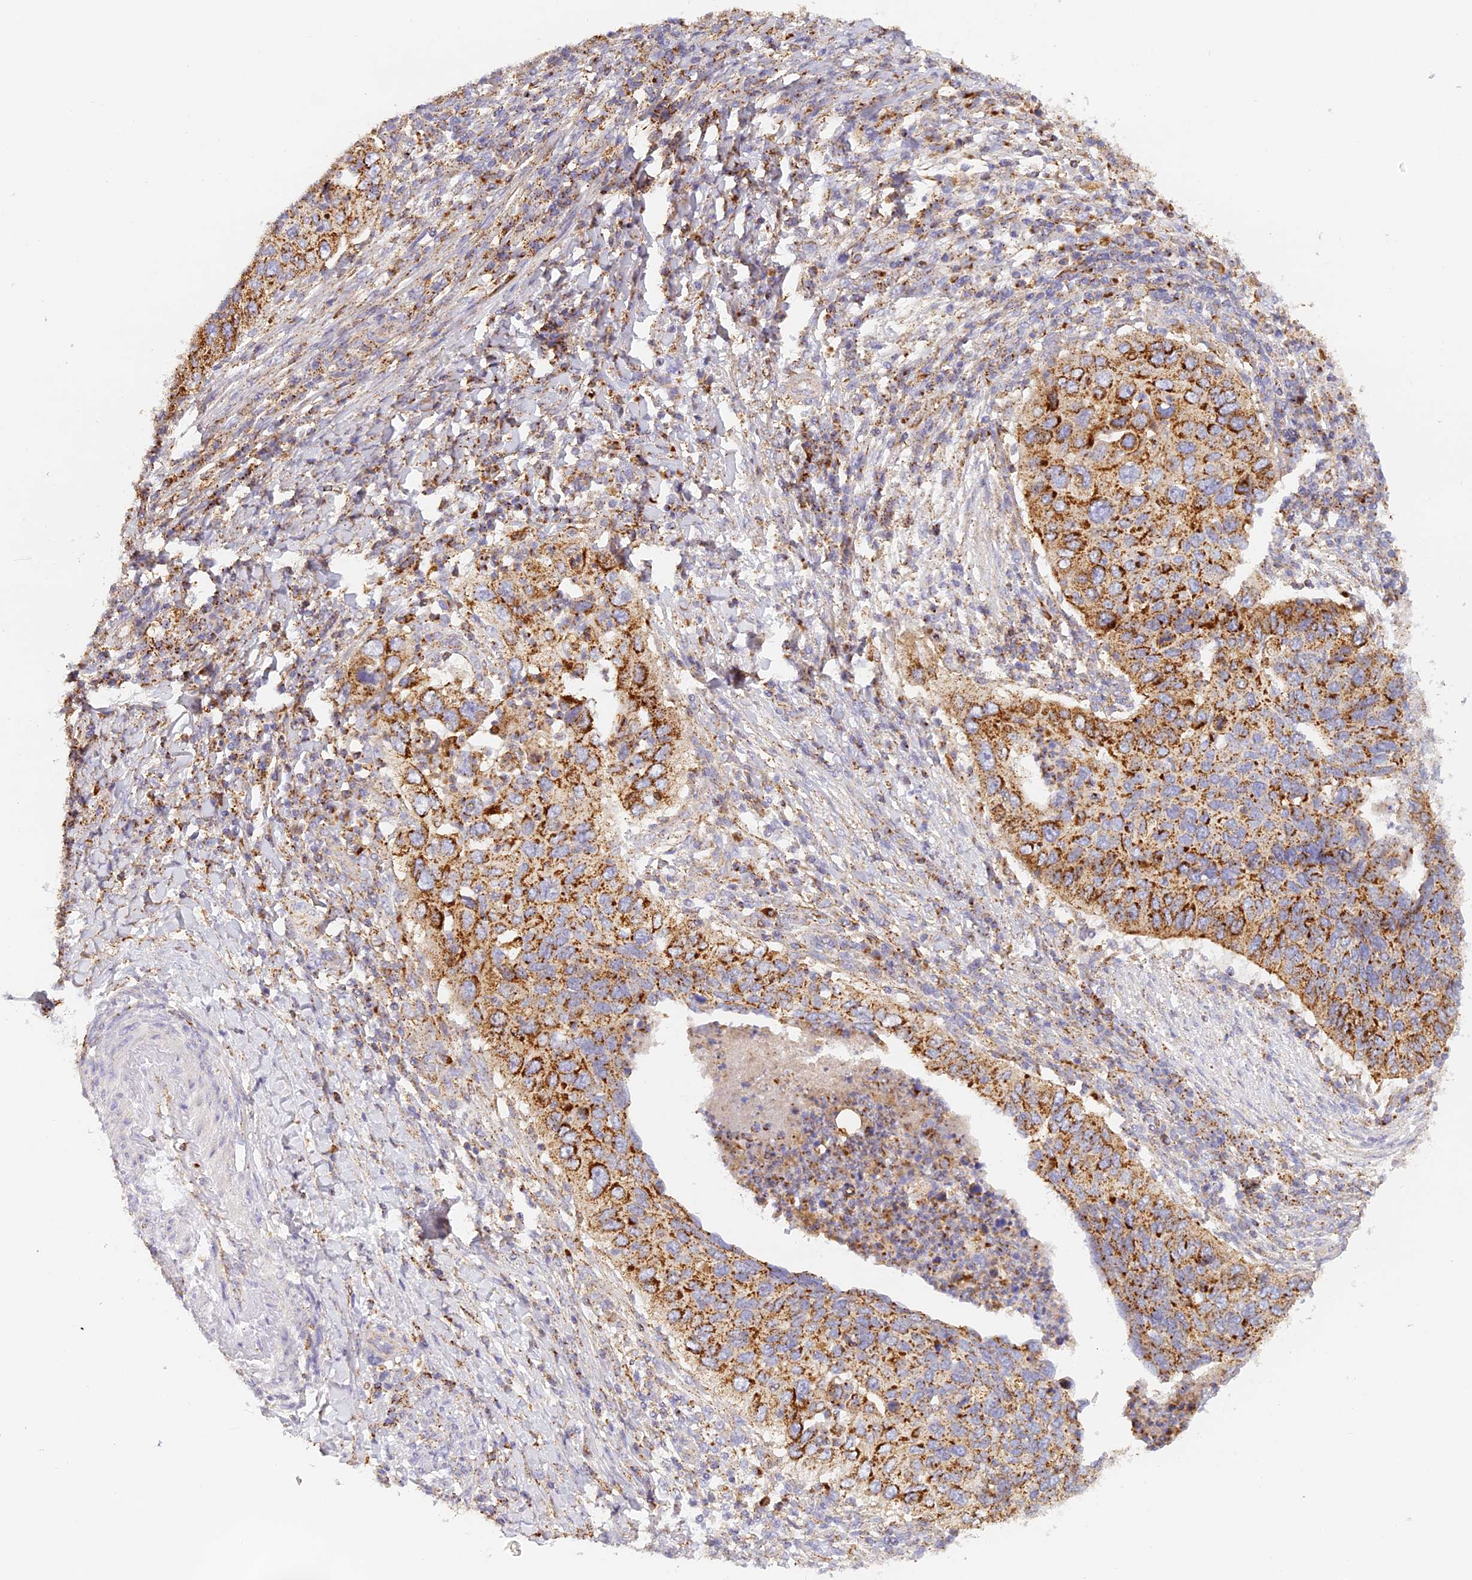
{"staining": {"intensity": "moderate", "quantity": ">75%", "location": "cytoplasmic/membranous"}, "tissue": "cervical cancer", "cell_type": "Tumor cells", "image_type": "cancer", "snomed": [{"axis": "morphology", "description": "Squamous cell carcinoma, NOS"}, {"axis": "topography", "description": "Cervix"}], "caption": "Cervical cancer stained with a brown dye reveals moderate cytoplasmic/membranous positive expression in approximately >75% of tumor cells.", "gene": "LAMP2", "patient": {"sex": "female", "age": 38}}